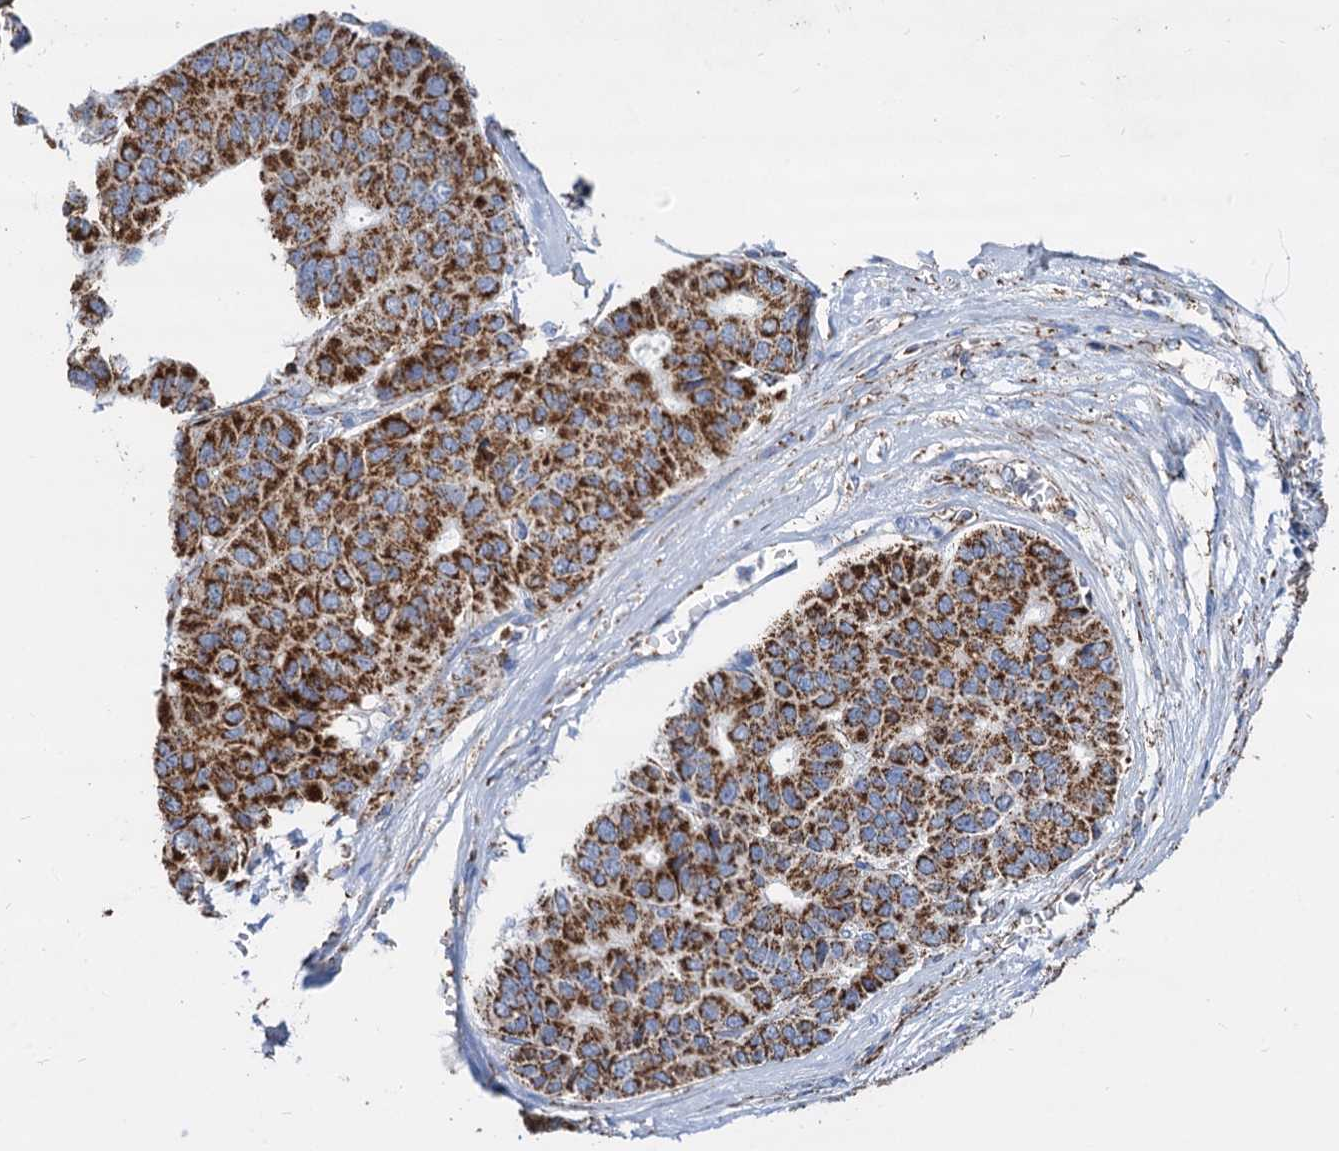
{"staining": {"intensity": "strong", "quantity": ">75%", "location": "cytoplasmic/membranous"}, "tissue": "pancreatic cancer", "cell_type": "Tumor cells", "image_type": "cancer", "snomed": [{"axis": "morphology", "description": "Adenocarcinoma, NOS"}, {"axis": "topography", "description": "Pancreas"}], "caption": "DAB immunohistochemical staining of human pancreatic adenocarcinoma demonstrates strong cytoplasmic/membranous protein staining in approximately >75% of tumor cells.", "gene": "TIMM10", "patient": {"sex": "male", "age": 50}}